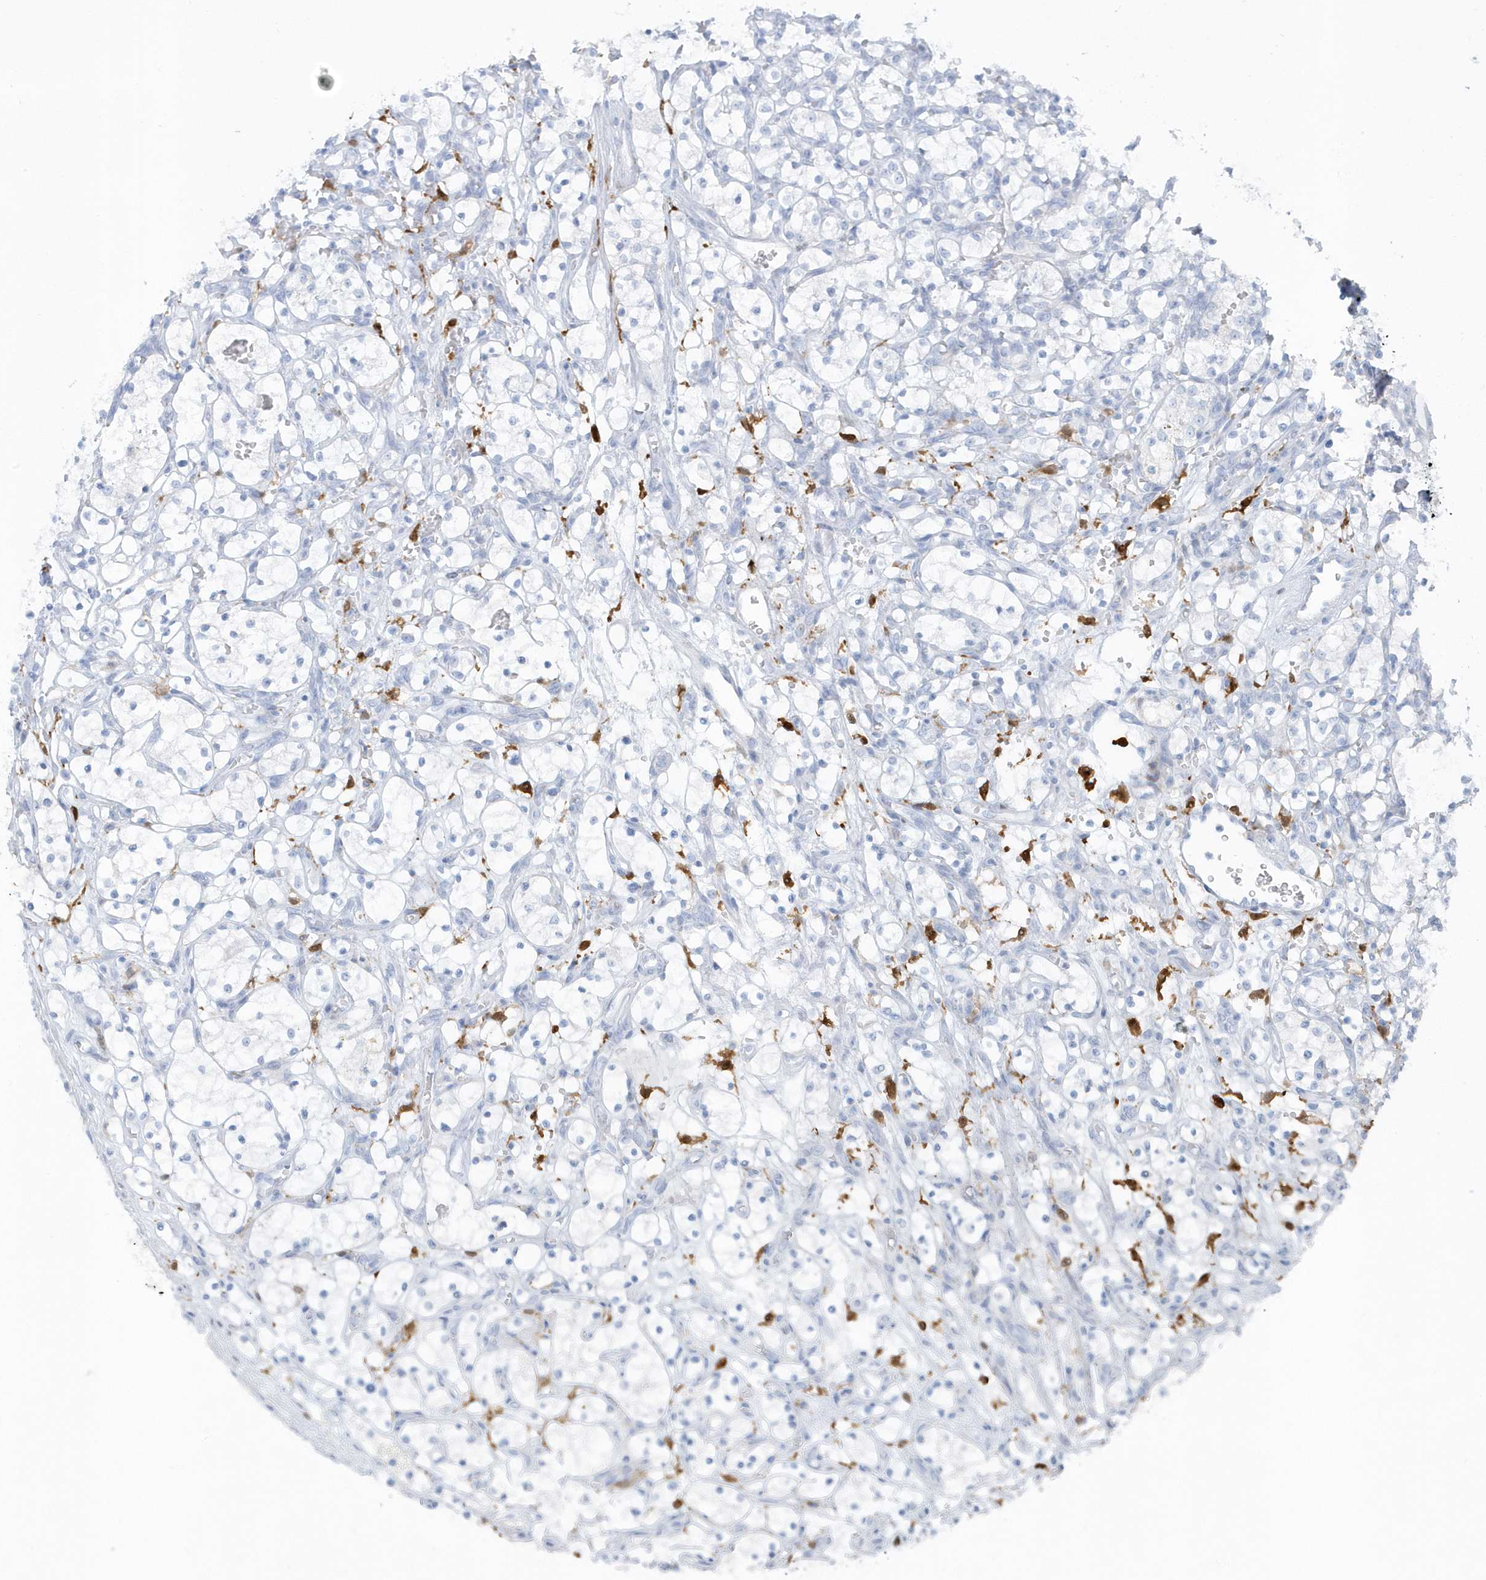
{"staining": {"intensity": "negative", "quantity": "none", "location": "none"}, "tissue": "renal cancer", "cell_type": "Tumor cells", "image_type": "cancer", "snomed": [{"axis": "morphology", "description": "Adenocarcinoma, NOS"}, {"axis": "topography", "description": "Kidney"}], "caption": "This is a image of IHC staining of renal adenocarcinoma, which shows no staining in tumor cells.", "gene": "FAM98A", "patient": {"sex": "female", "age": 69}}